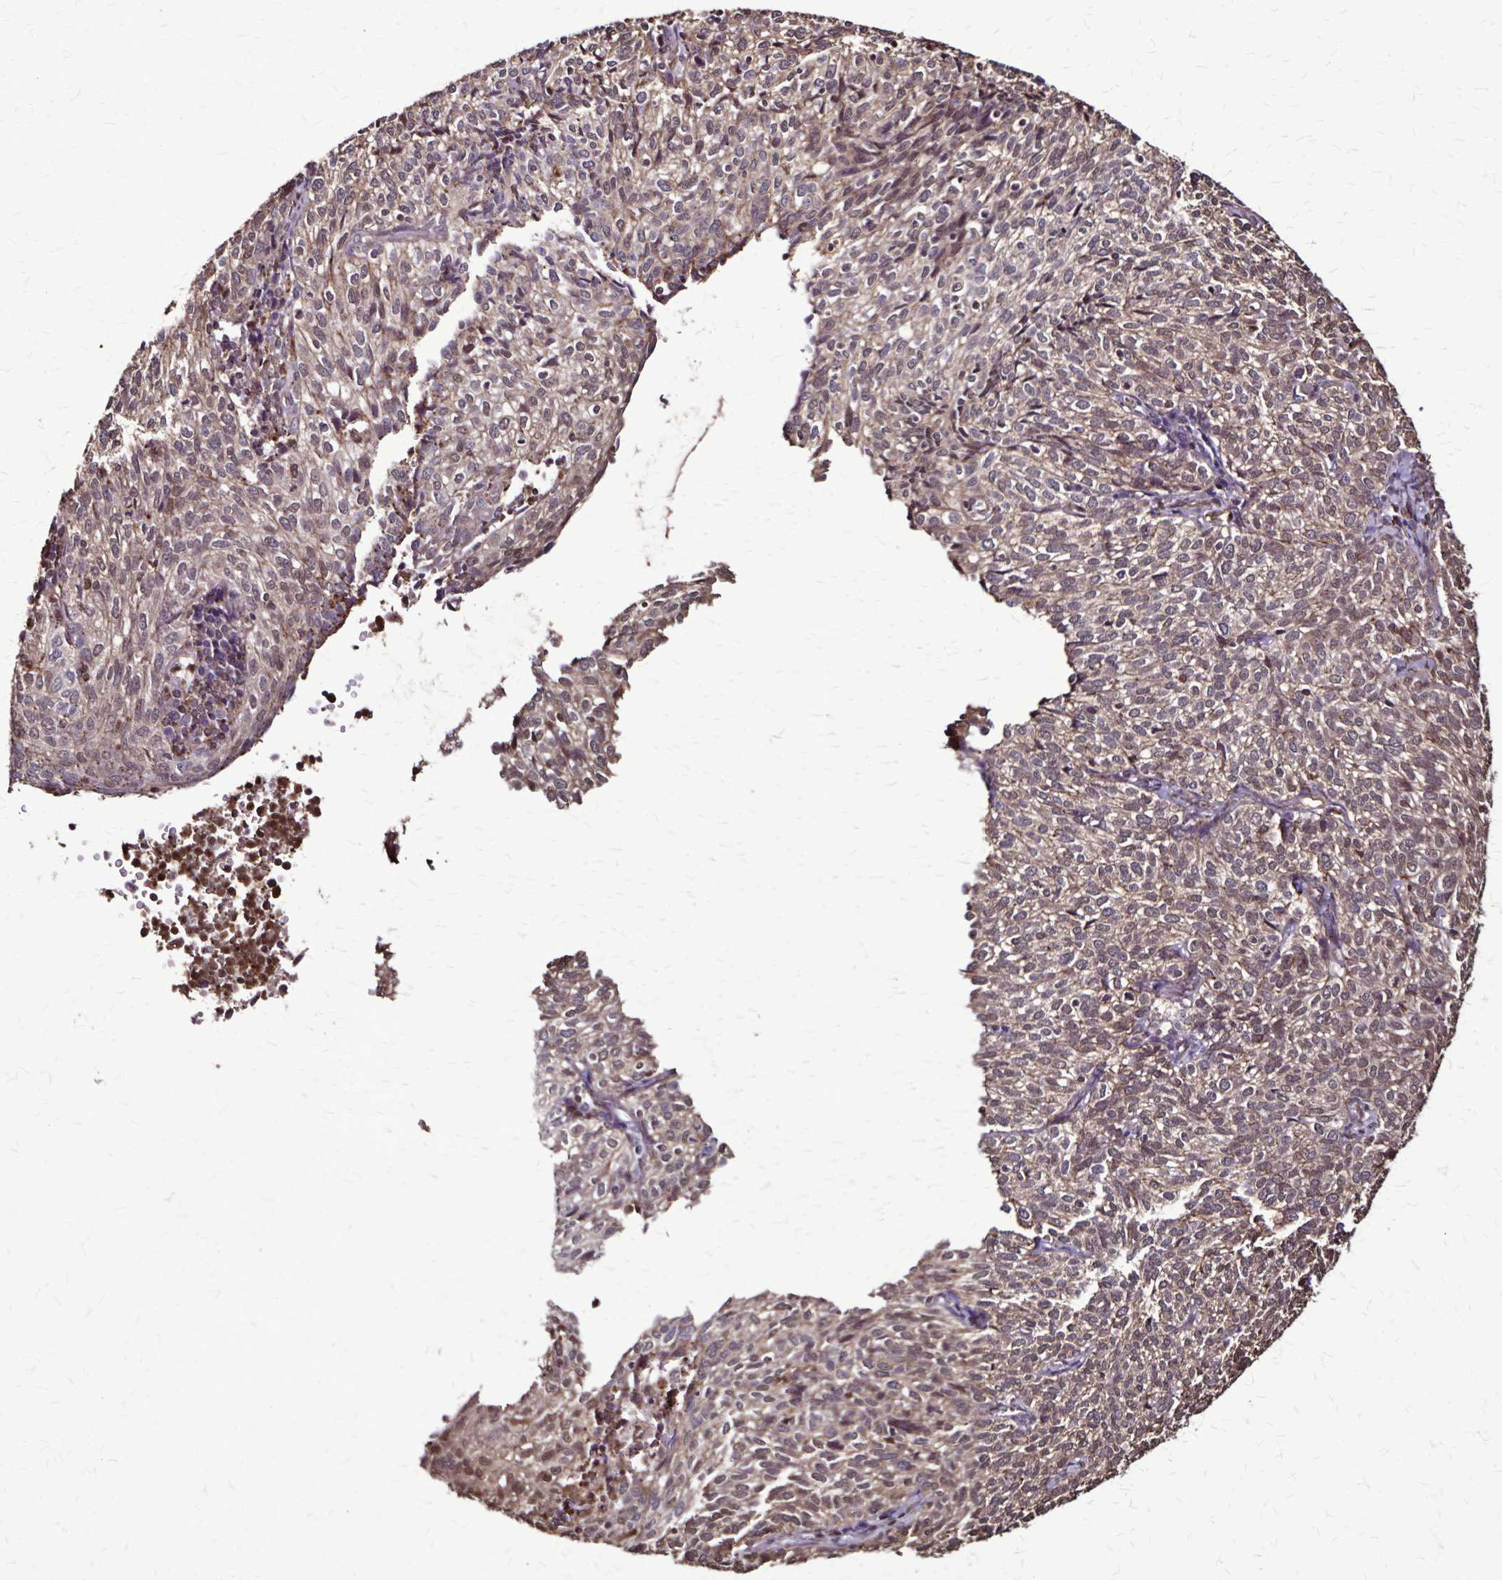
{"staining": {"intensity": "moderate", "quantity": "25%-75%", "location": "cytoplasmic/membranous,nuclear"}, "tissue": "cervical cancer", "cell_type": "Tumor cells", "image_type": "cancer", "snomed": [{"axis": "morphology", "description": "Normal tissue, NOS"}, {"axis": "morphology", "description": "Squamous cell carcinoma, NOS"}, {"axis": "topography", "description": "Vagina"}, {"axis": "topography", "description": "Cervix"}], "caption": "IHC of human cervical cancer (squamous cell carcinoma) demonstrates medium levels of moderate cytoplasmic/membranous and nuclear staining in approximately 25%-75% of tumor cells.", "gene": "CHMP1B", "patient": {"sex": "female", "age": 45}}